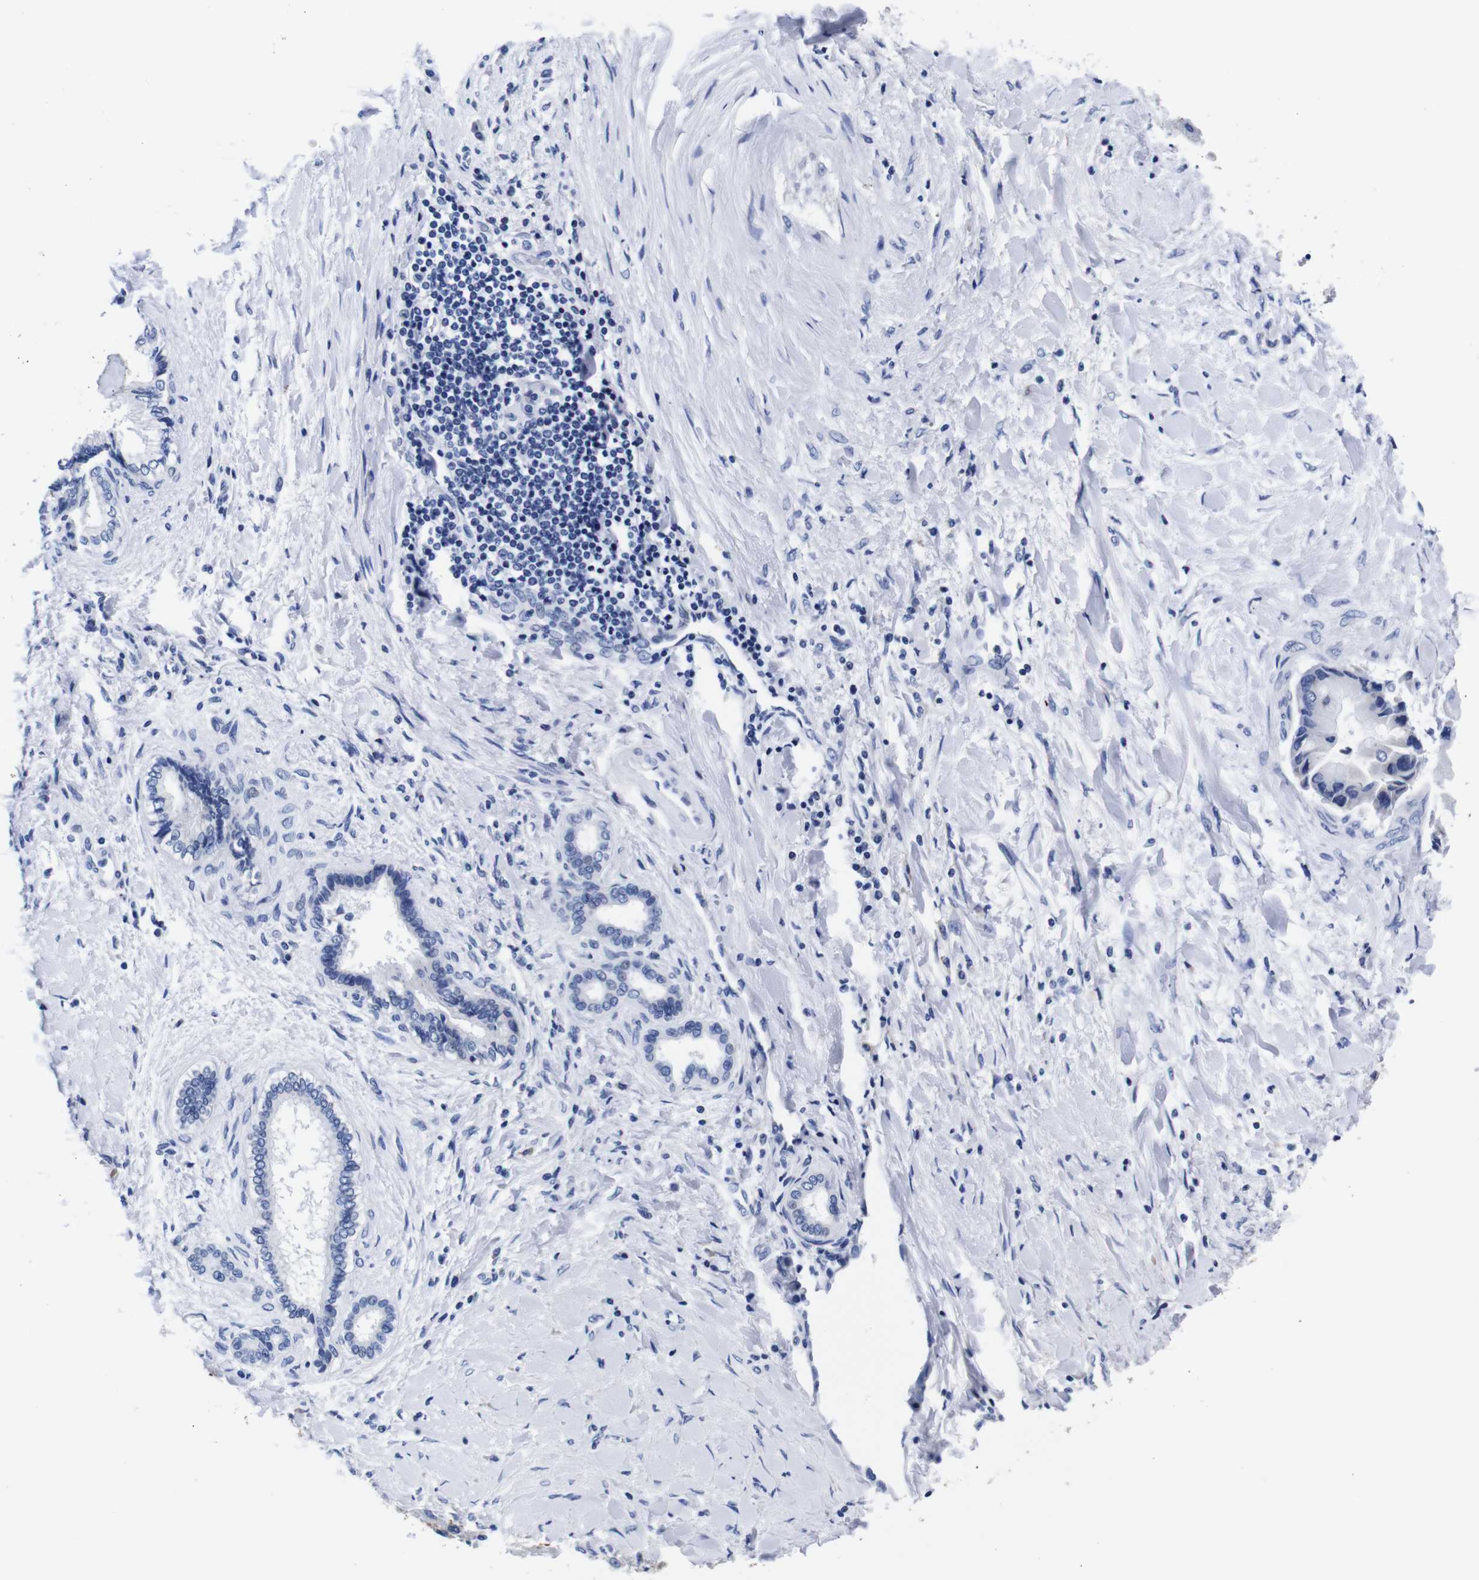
{"staining": {"intensity": "negative", "quantity": "none", "location": "none"}, "tissue": "liver cancer", "cell_type": "Tumor cells", "image_type": "cancer", "snomed": [{"axis": "morphology", "description": "Cholangiocarcinoma"}, {"axis": "topography", "description": "Liver"}], "caption": "An image of liver cancer stained for a protein displays no brown staining in tumor cells.", "gene": "CLEC4G", "patient": {"sex": "male", "age": 50}}